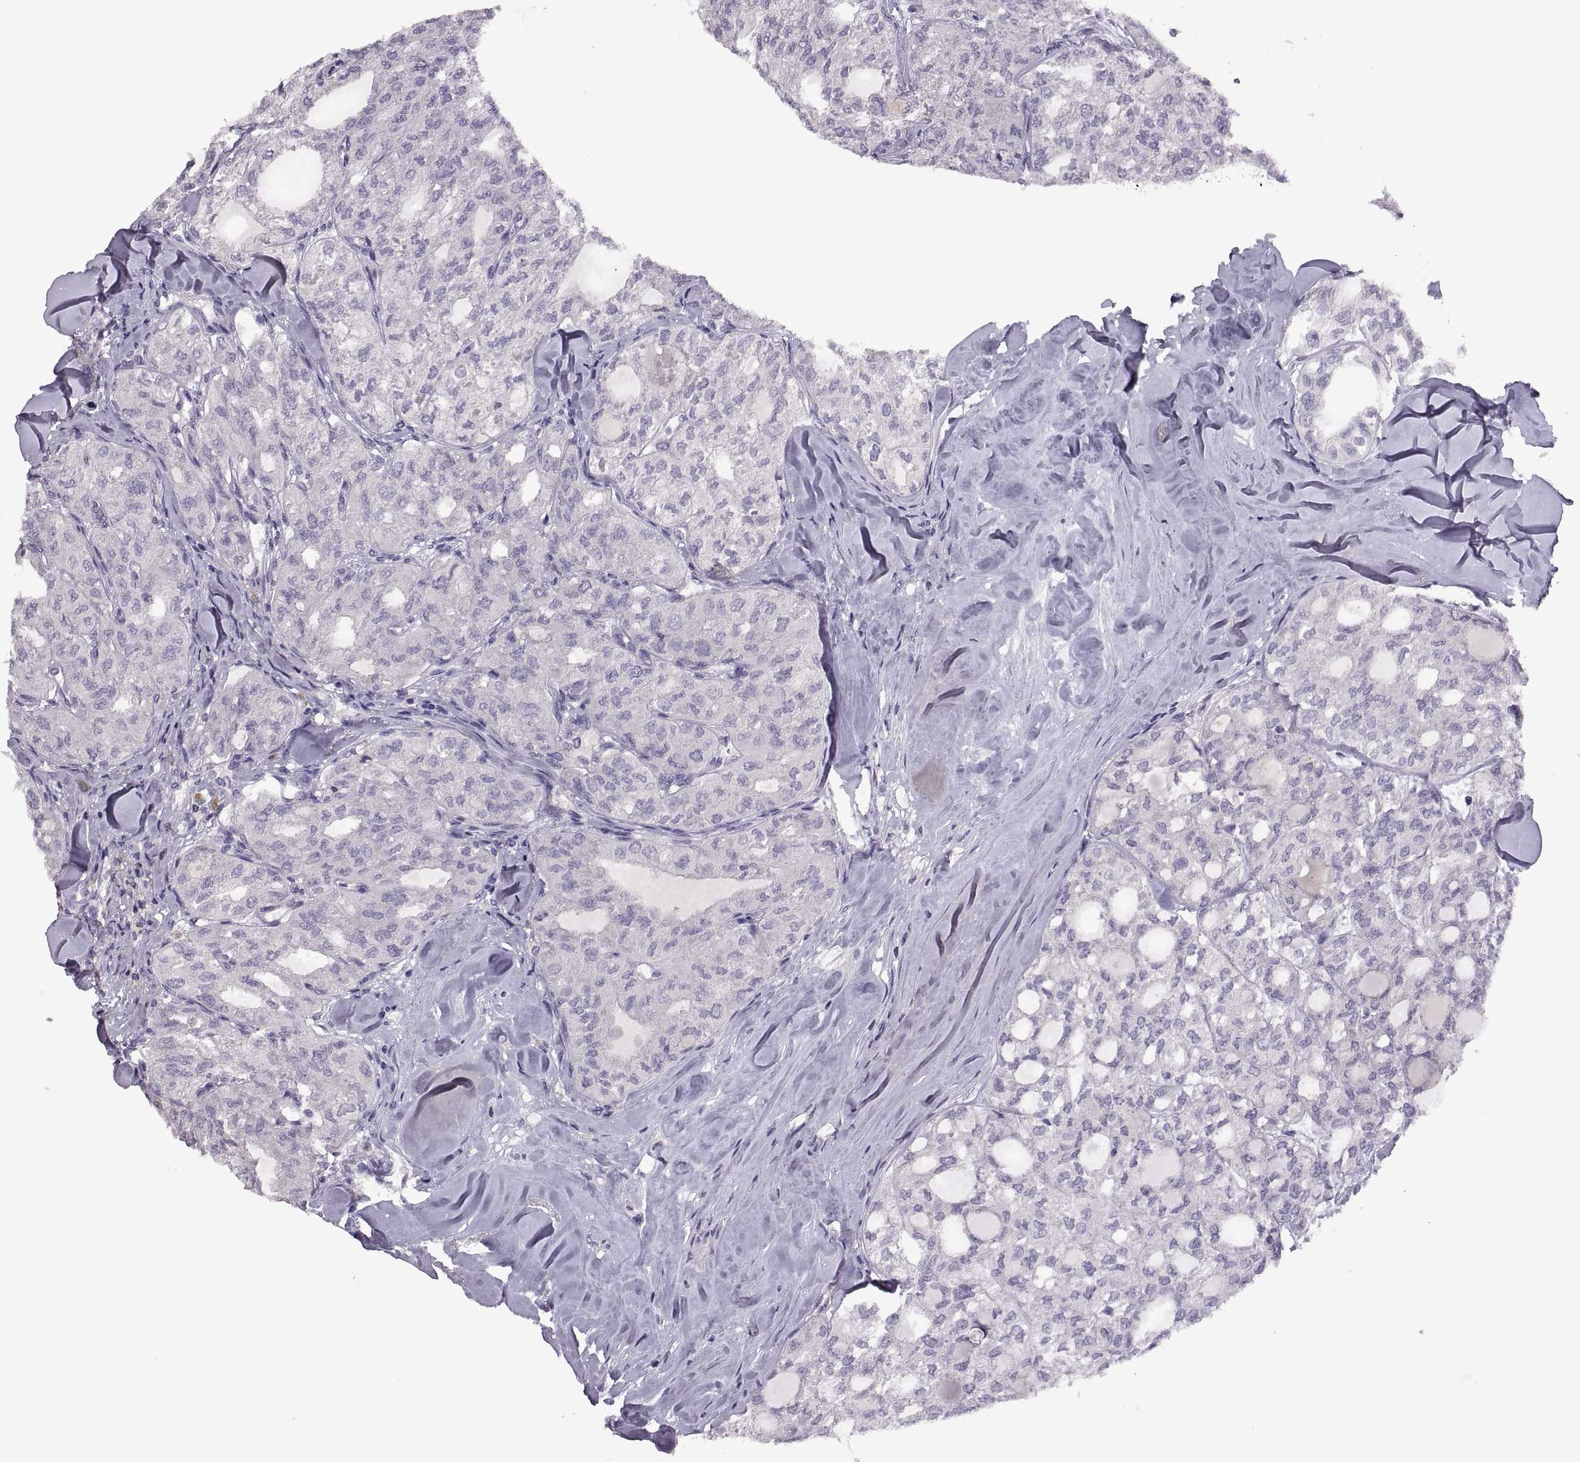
{"staining": {"intensity": "negative", "quantity": "none", "location": "none"}, "tissue": "thyroid cancer", "cell_type": "Tumor cells", "image_type": "cancer", "snomed": [{"axis": "morphology", "description": "Follicular adenoma carcinoma, NOS"}, {"axis": "topography", "description": "Thyroid gland"}], "caption": "Immunohistochemical staining of human thyroid cancer (follicular adenoma carcinoma) demonstrates no significant expression in tumor cells.", "gene": "TBX19", "patient": {"sex": "male", "age": 75}}